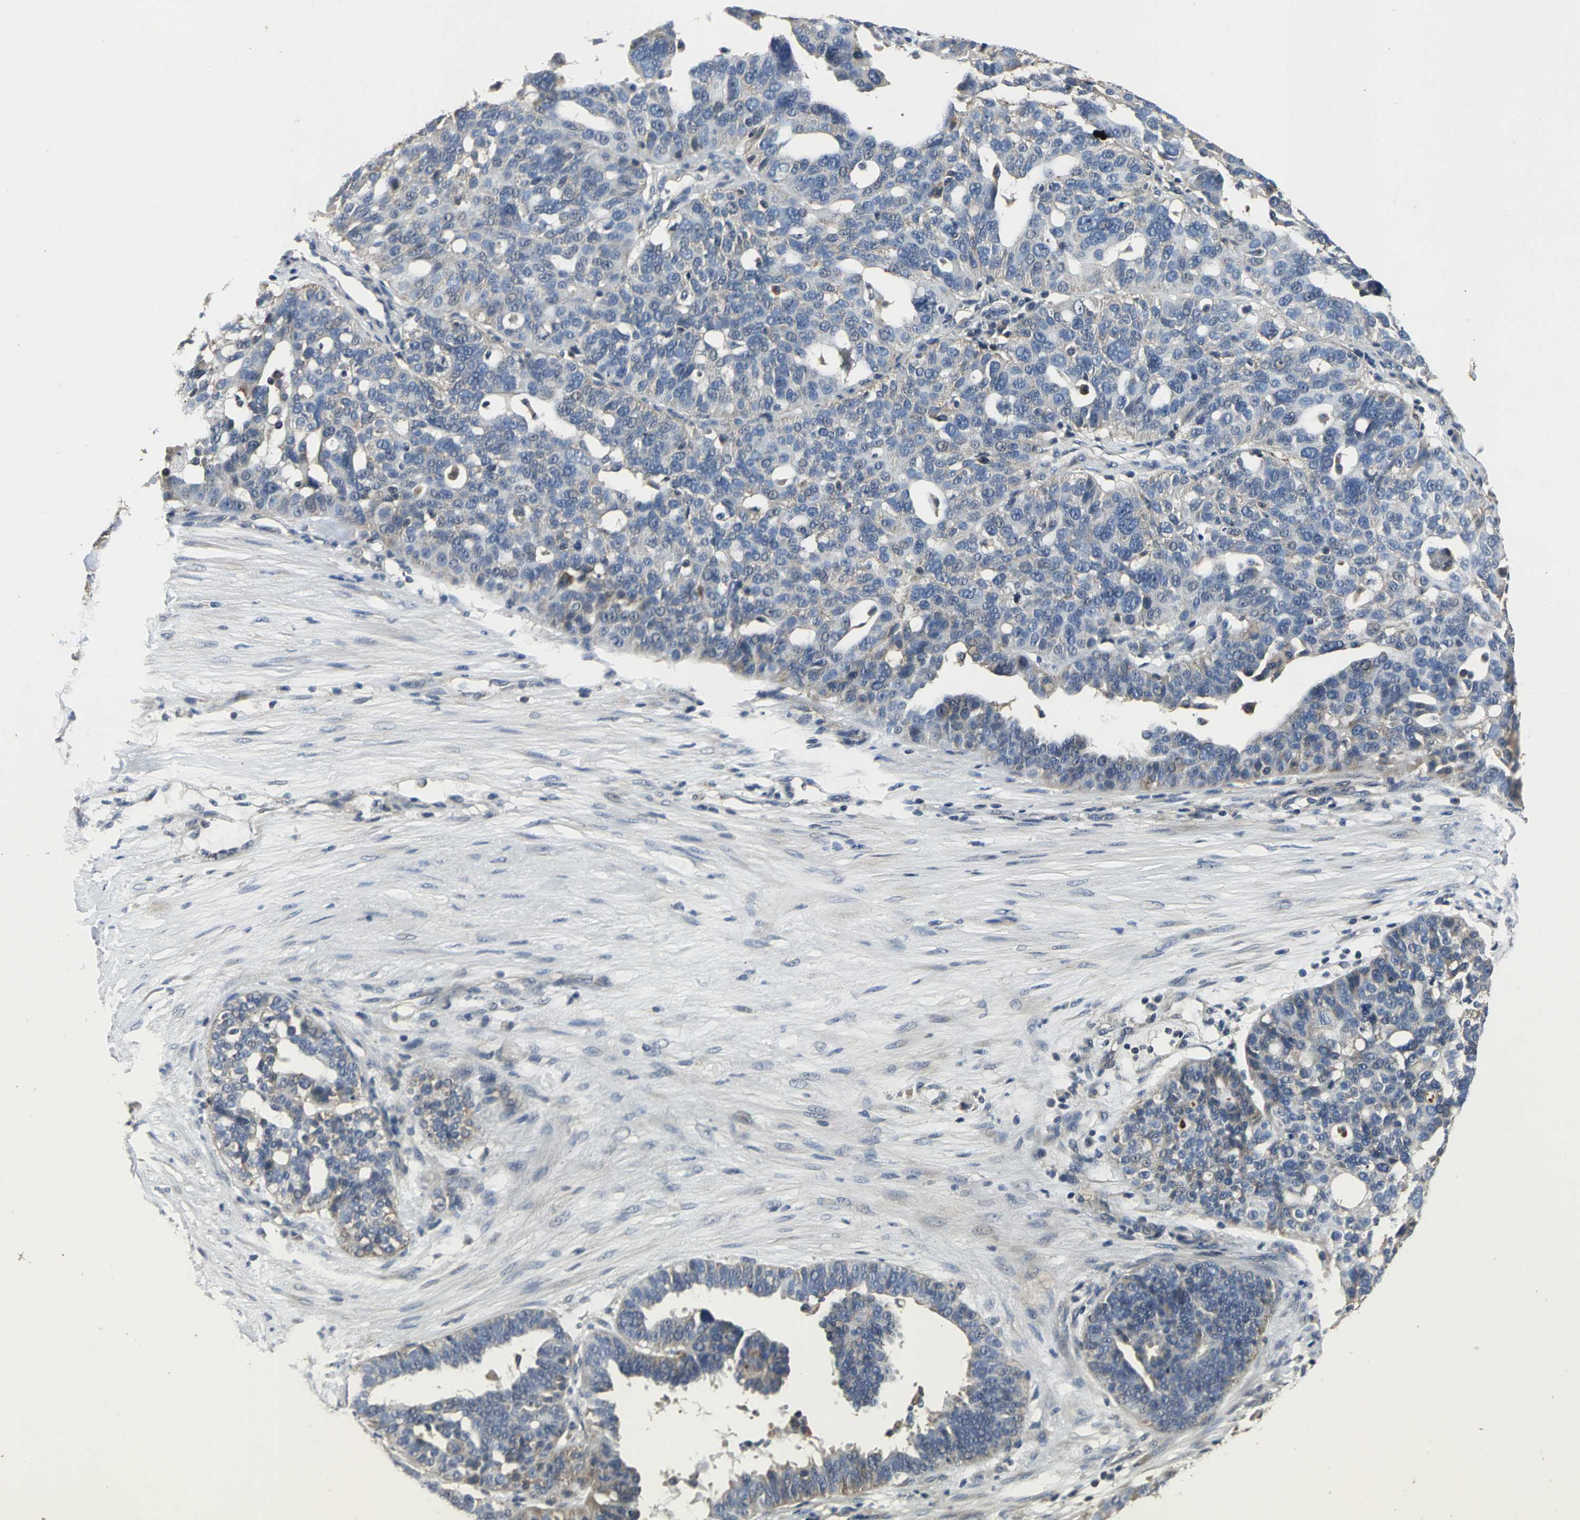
{"staining": {"intensity": "weak", "quantity": "25%-75%", "location": "cytoplasmic/membranous"}, "tissue": "ovarian cancer", "cell_type": "Tumor cells", "image_type": "cancer", "snomed": [{"axis": "morphology", "description": "Cystadenocarcinoma, serous, NOS"}, {"axis": "topography", "description": "Ovary"}], "caption": "An image of ovarian cancer (serous cystadenocarcinoma) stained for a protein shows weak cytoplasmic/membranous brown staining in tumor cells.", "gene": "IRF3", "patient": {"sex": "female", "age": 59}}